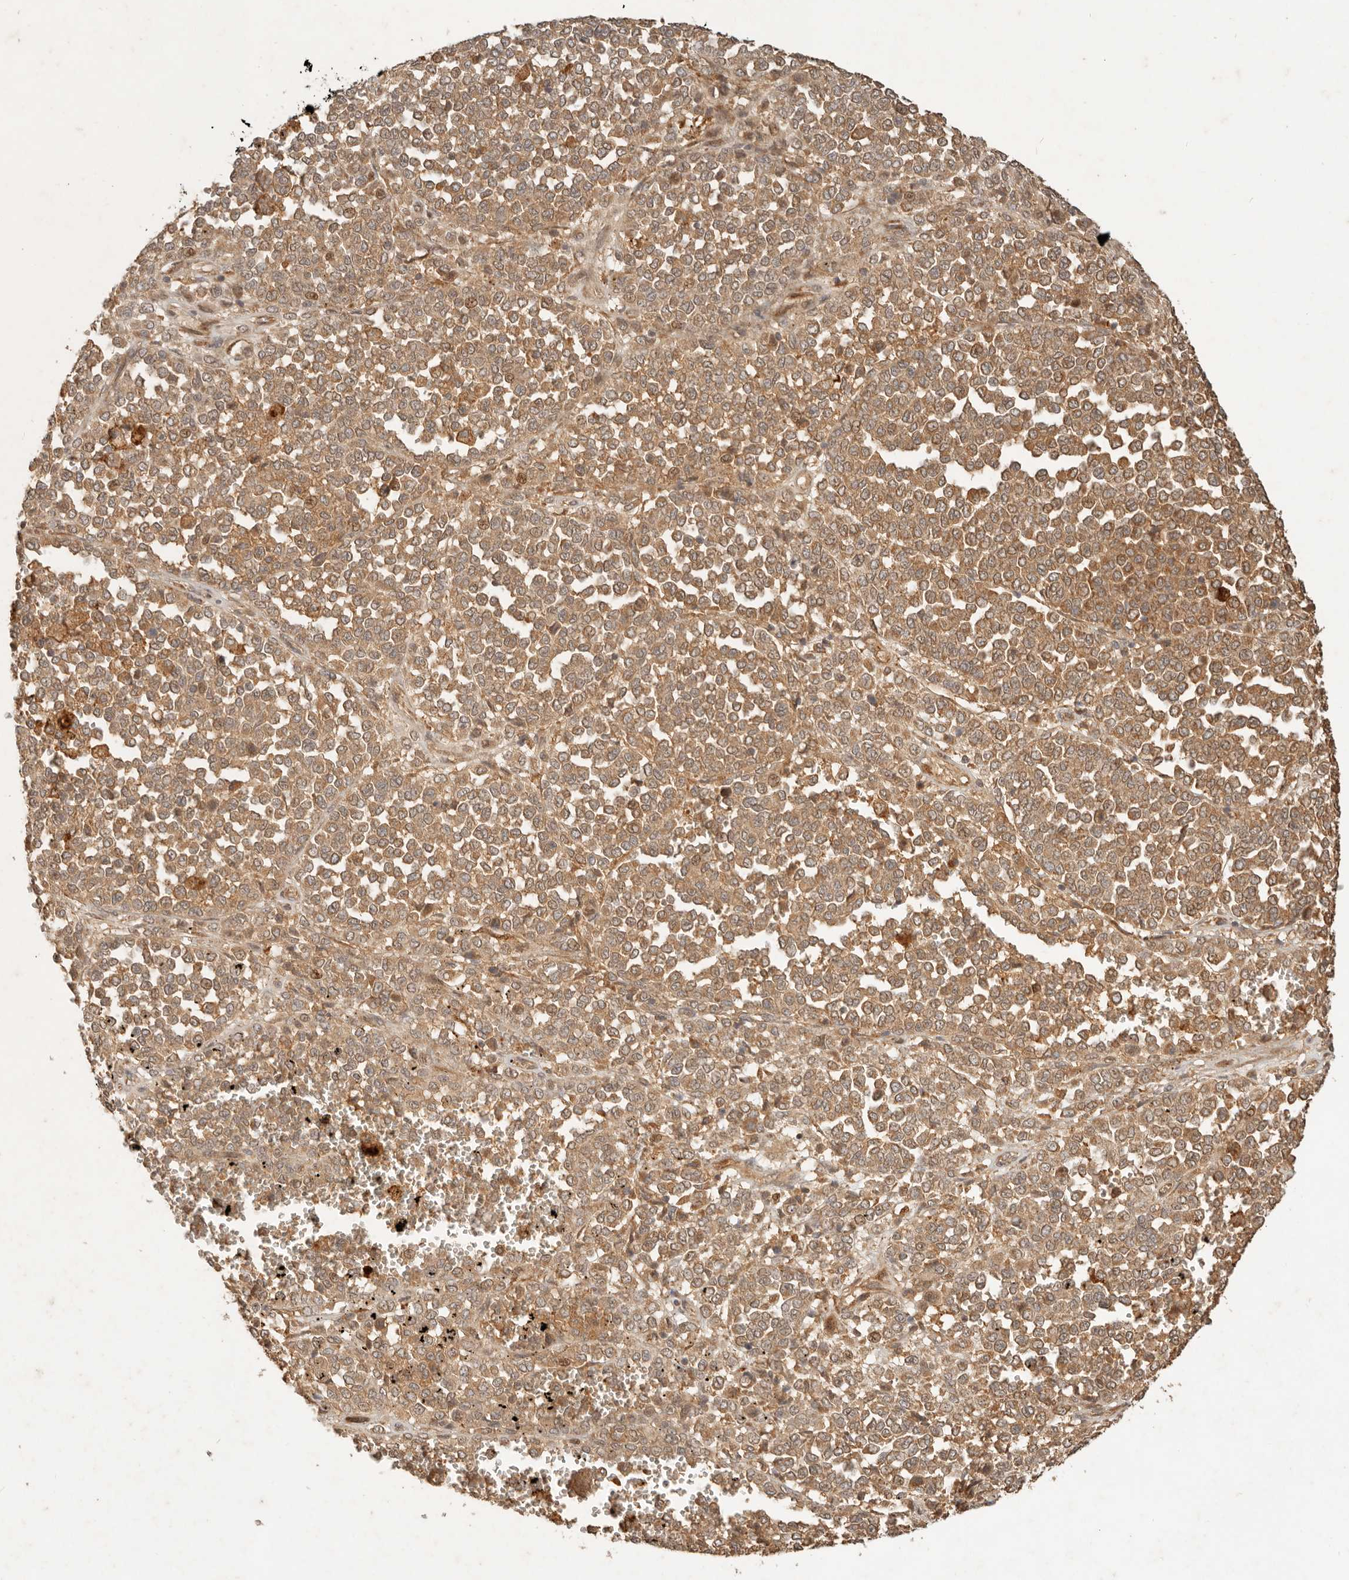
{"staining": {"intensity": "moderate", "quantity": ">75%", "location": "cytoplasmic/membranous"}, "tissue": "melanoma", "cell_type": "Tumor cells", "image_type": "cancer", "snomed": [{"axis": "morphology", "description": "Malignant melanoma, Metastatic site"}, {"axis": "topography", "description": "Pancreas"}], "caption": "Protein staining of malignant melanoma (metastatic site) tissue shows moderate cytoplasmic/membranous positivity in about >75% of tumor cells.", "gene": "CLEC4C", "patient": {"sex": "female", "age": 30}}